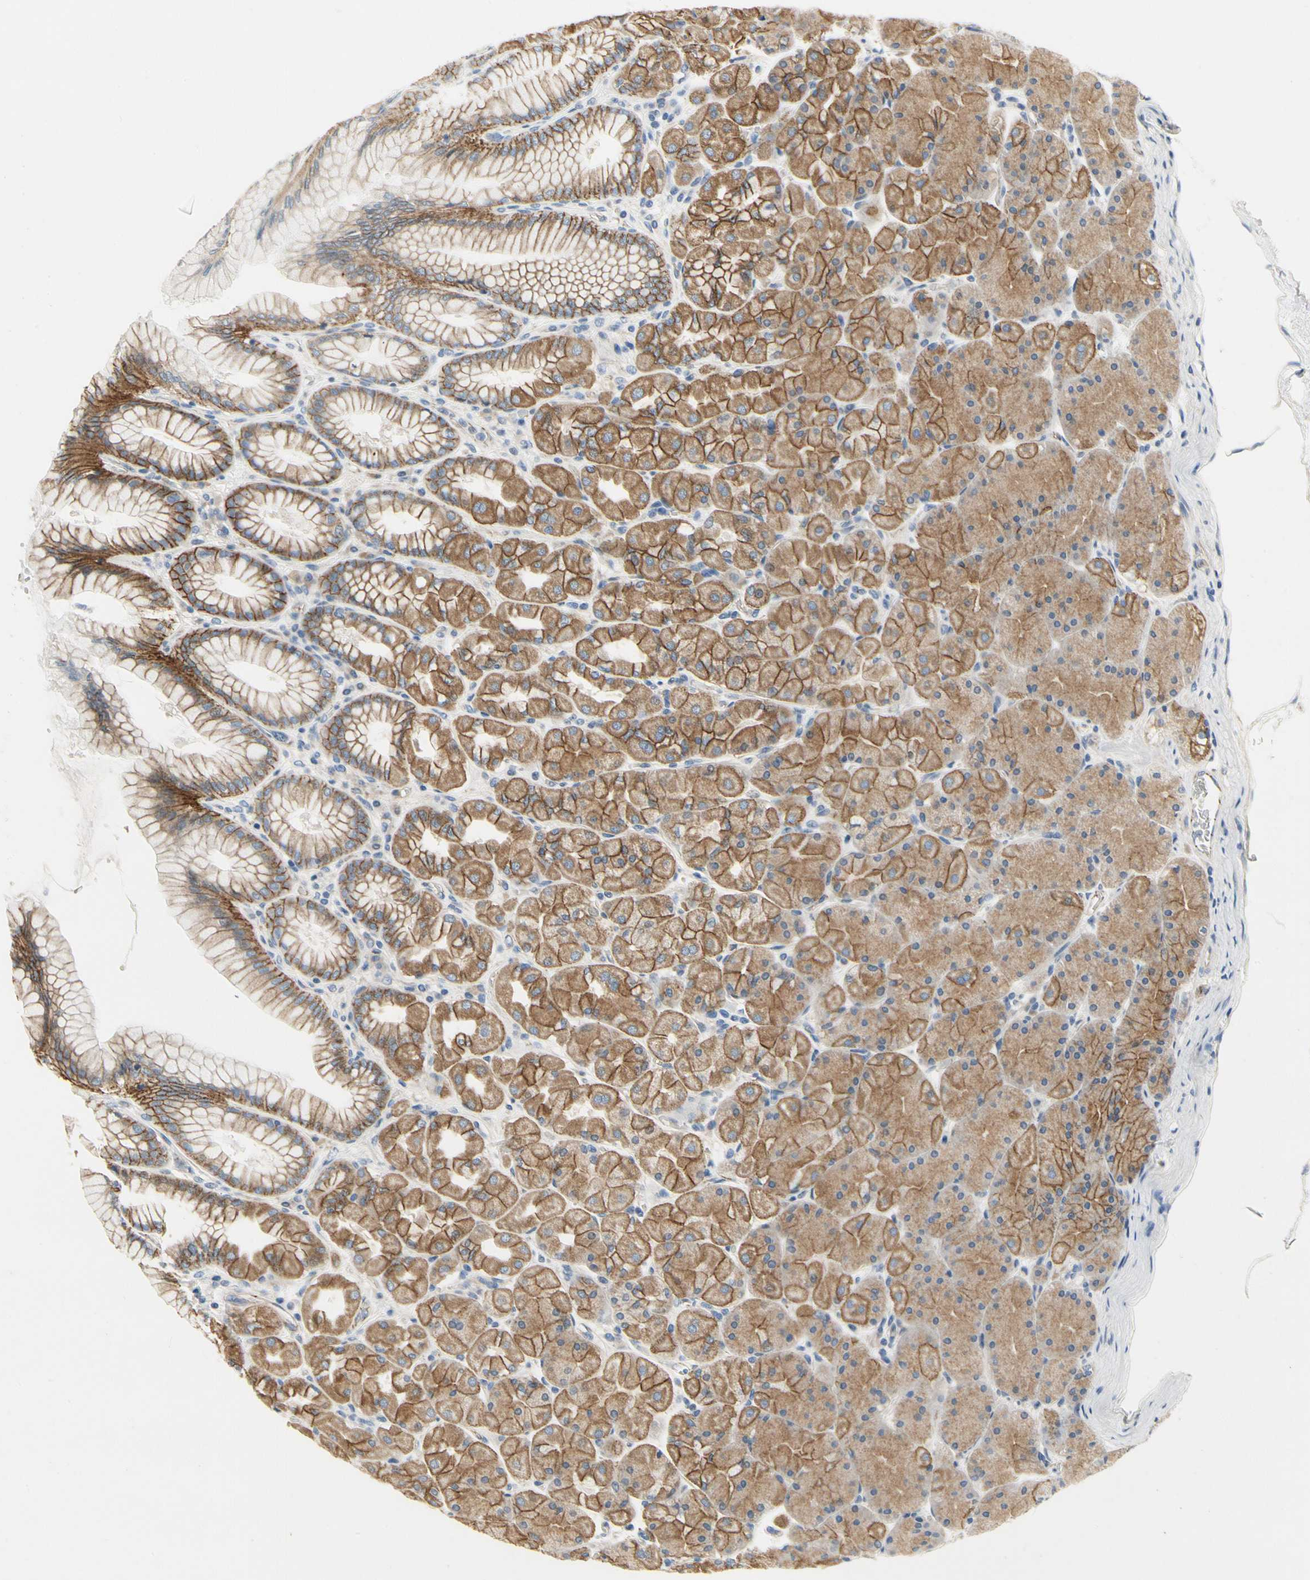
{"staining": {"intensity": "weak", "quantity": ">75%", "location": "cytoplasmic/membranous"}, "tissue": "stomach", "cell_type": "Glandular cells", "image_type": "normal", "snomed": [{"axis": "morphology", "description": "Normal tissue, NOS"}, {"axis": "topography", "description": "Stomach, upper"}], "caption": "This image shows immunohistochemistry staining of normal stomach, with low weak cytoplasmic/membranous expression in approximately >75% of glandular cells.", "gene": "LGR6", "patient": {"sex": "female", "age": 56}}